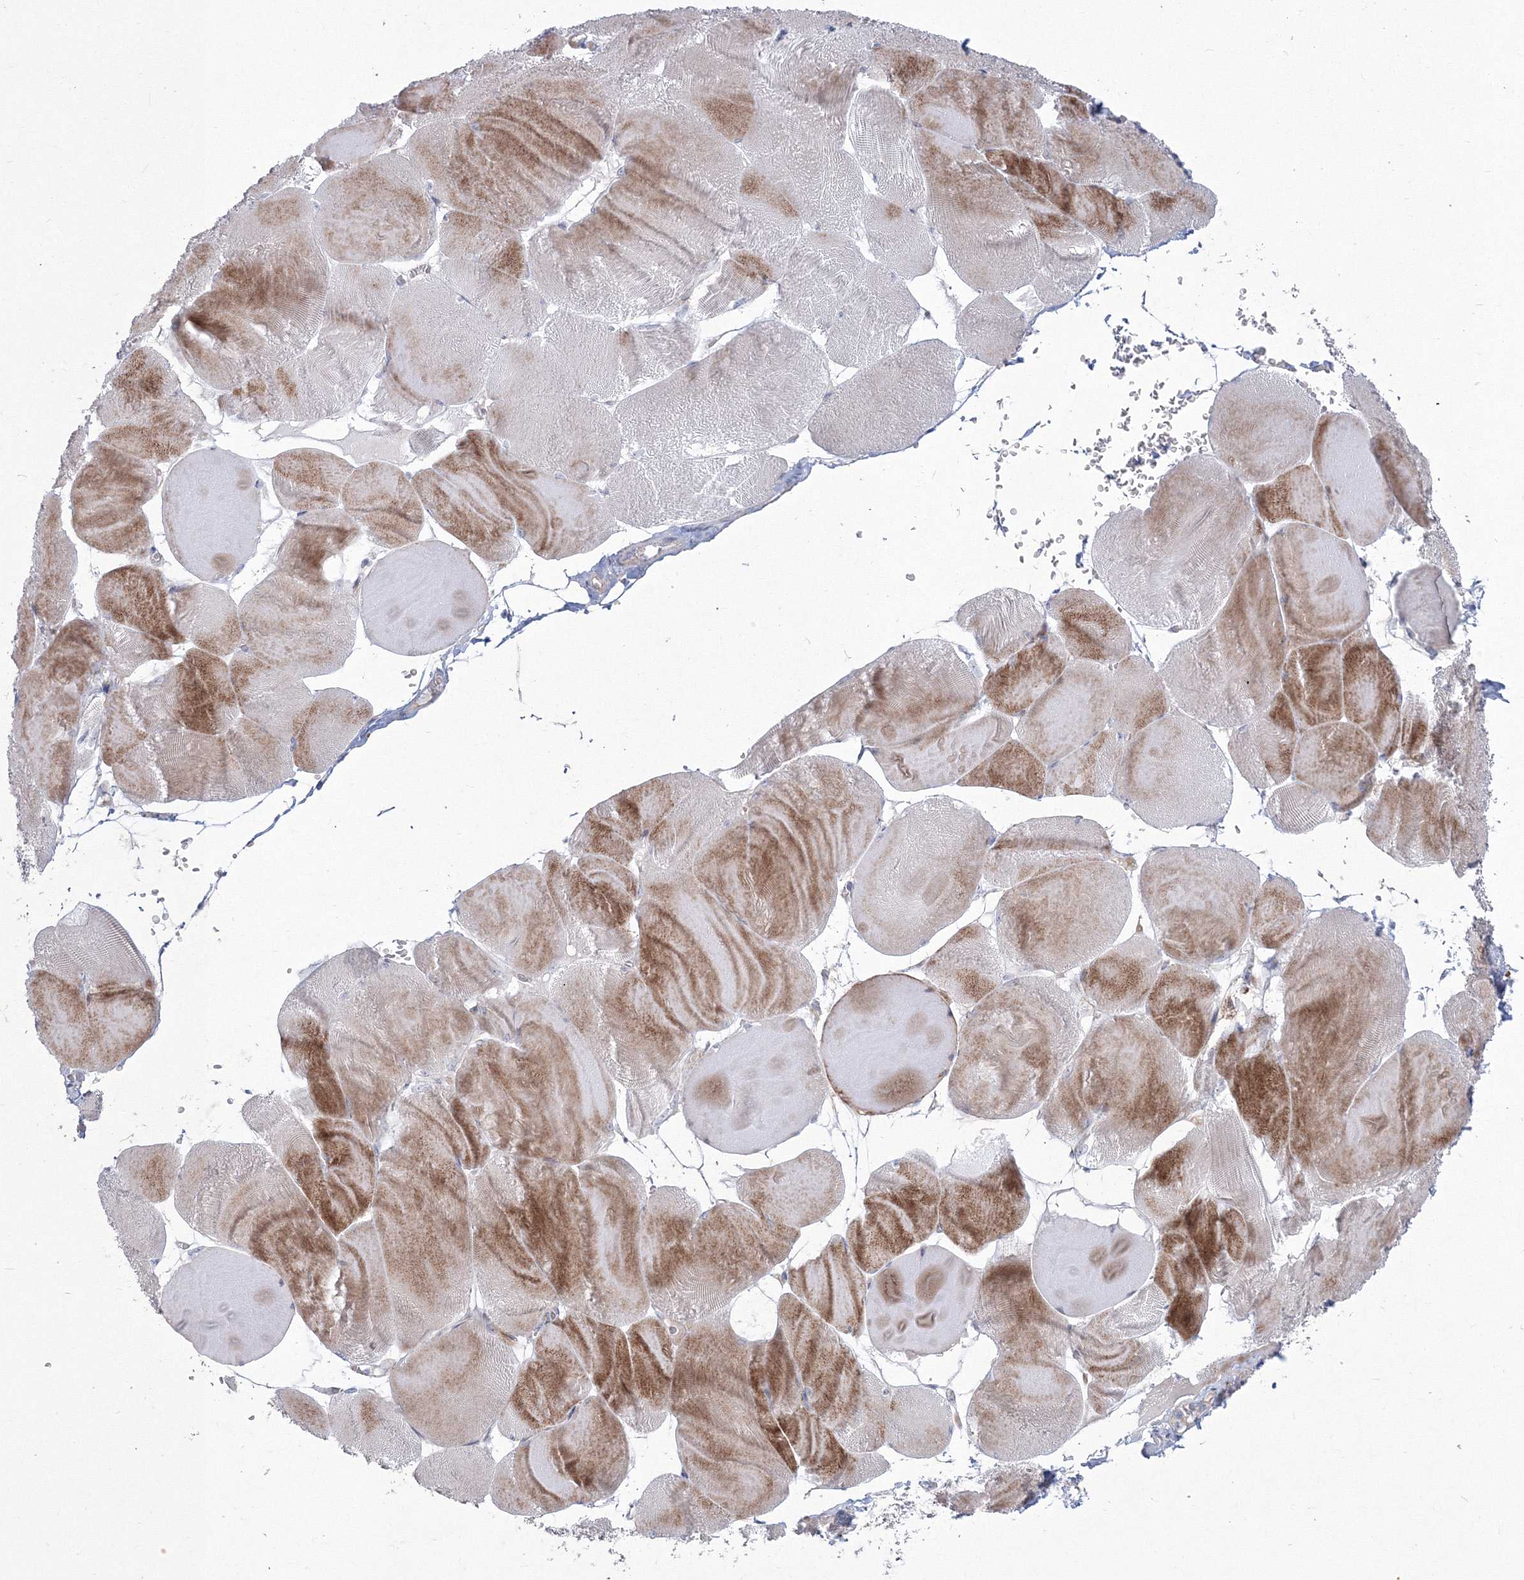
{"staining": {"intensity": "moderate", "quantity": ">75%", "location": "cytoplasmic/membranous"}, "tissue": "skeletal muscle", "cell_type": "Myocytes", "image_type": "normal", "snomed": [{"axis": "morphology", "description": "Normal tissue, NOS"}, {"axis": "morphology", "description": "Basal cell carcinoma"}, {"axis": "topography", "description": "Skeletal muscle"}], "caption": "The immunohistochemical stain highlights moderate cytoplasmic/membranous expression in myocytes of benign skeletal muscle.", "gene": "HYAL2", "patient": {"sex": "female", "age": 64}}